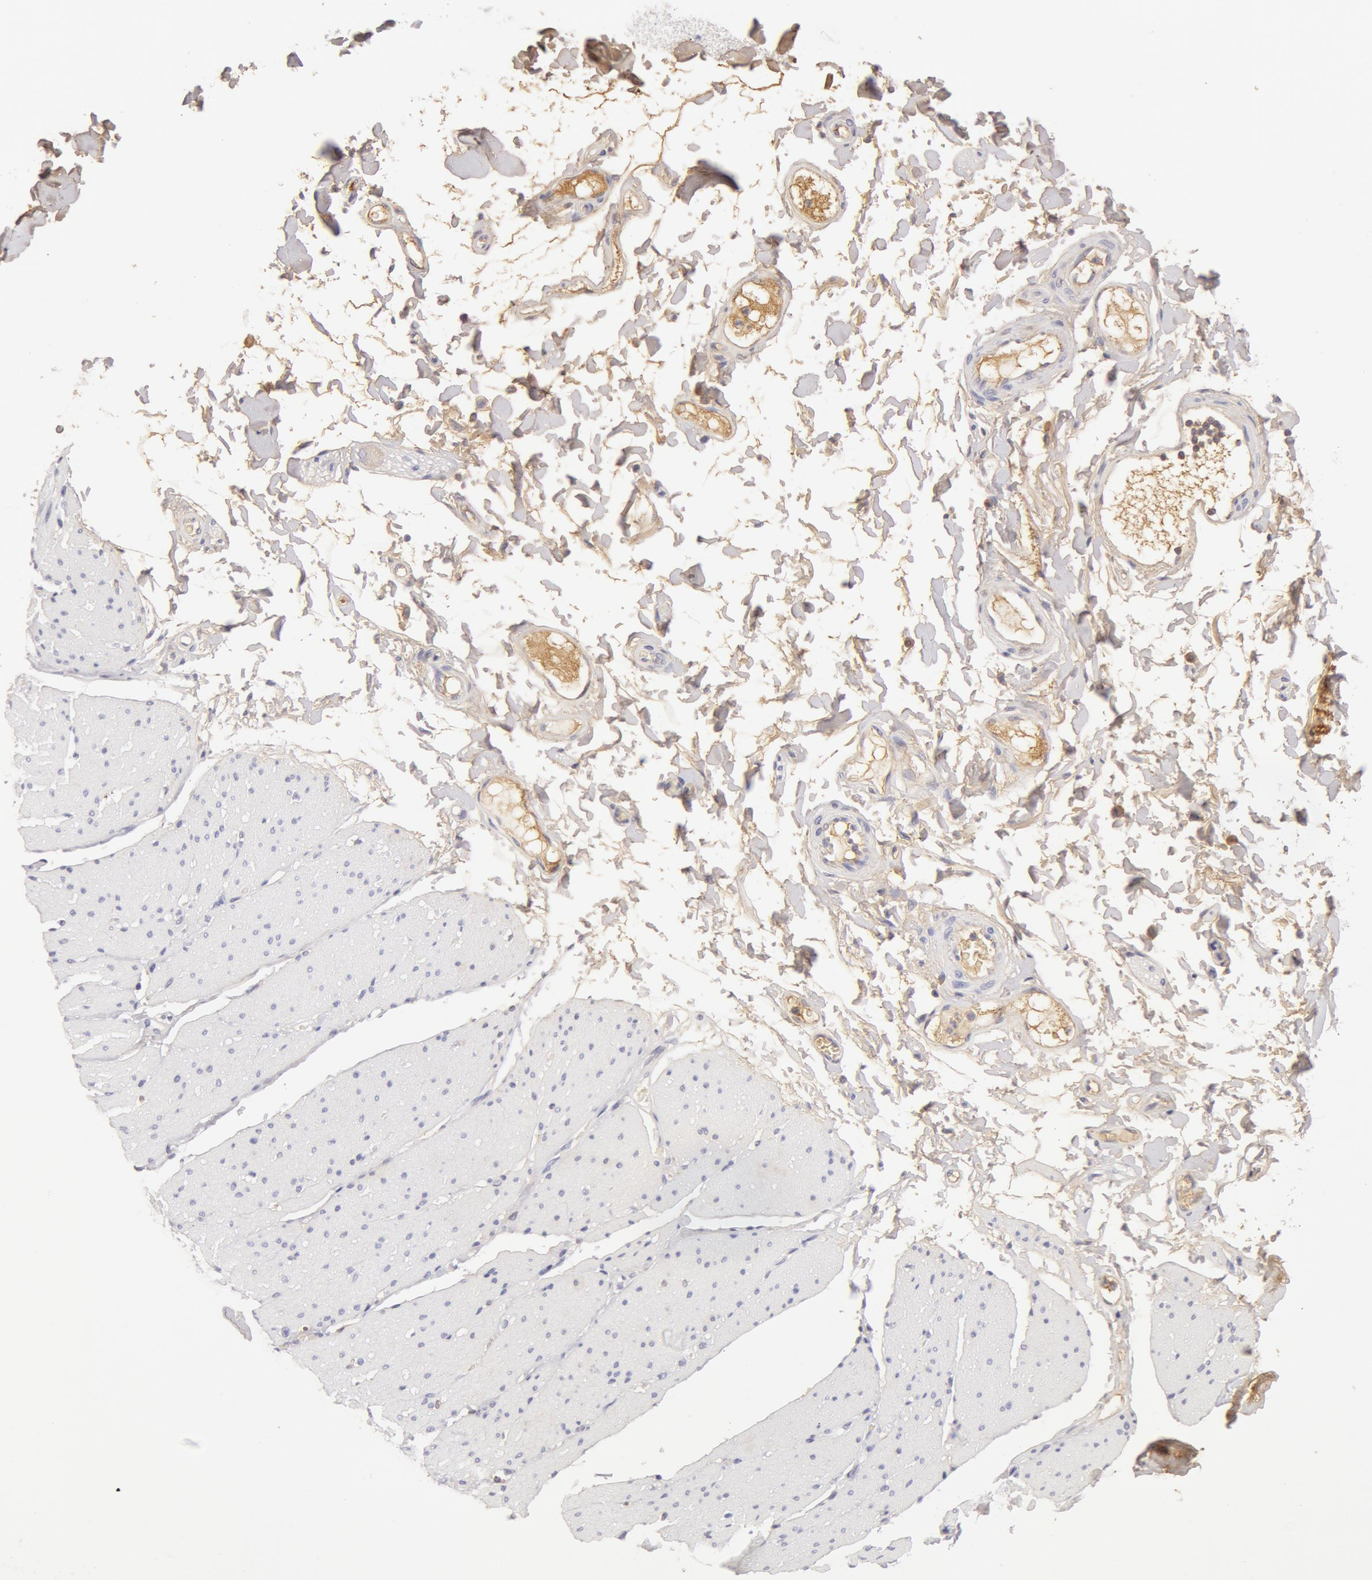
{"staining": {"intensity": "negative", "quantity": "none", "location": "none"}, "tissue": "adipose tissue", "cell_type": "Adipocytes", "image_type": "normal", "snomed": [{"axis": "morphology", "description": "Normal tissue, NOS"}, {"axis": "topography", "description": "Duodenum"}], "caption": "A high-resolution histopathology image shows IHC staining of benign adipose tissue, which demonstrates no significant staining in adipocytes.", "gene": "AHSG", "patient": {"sex": "male", "age": 63}}